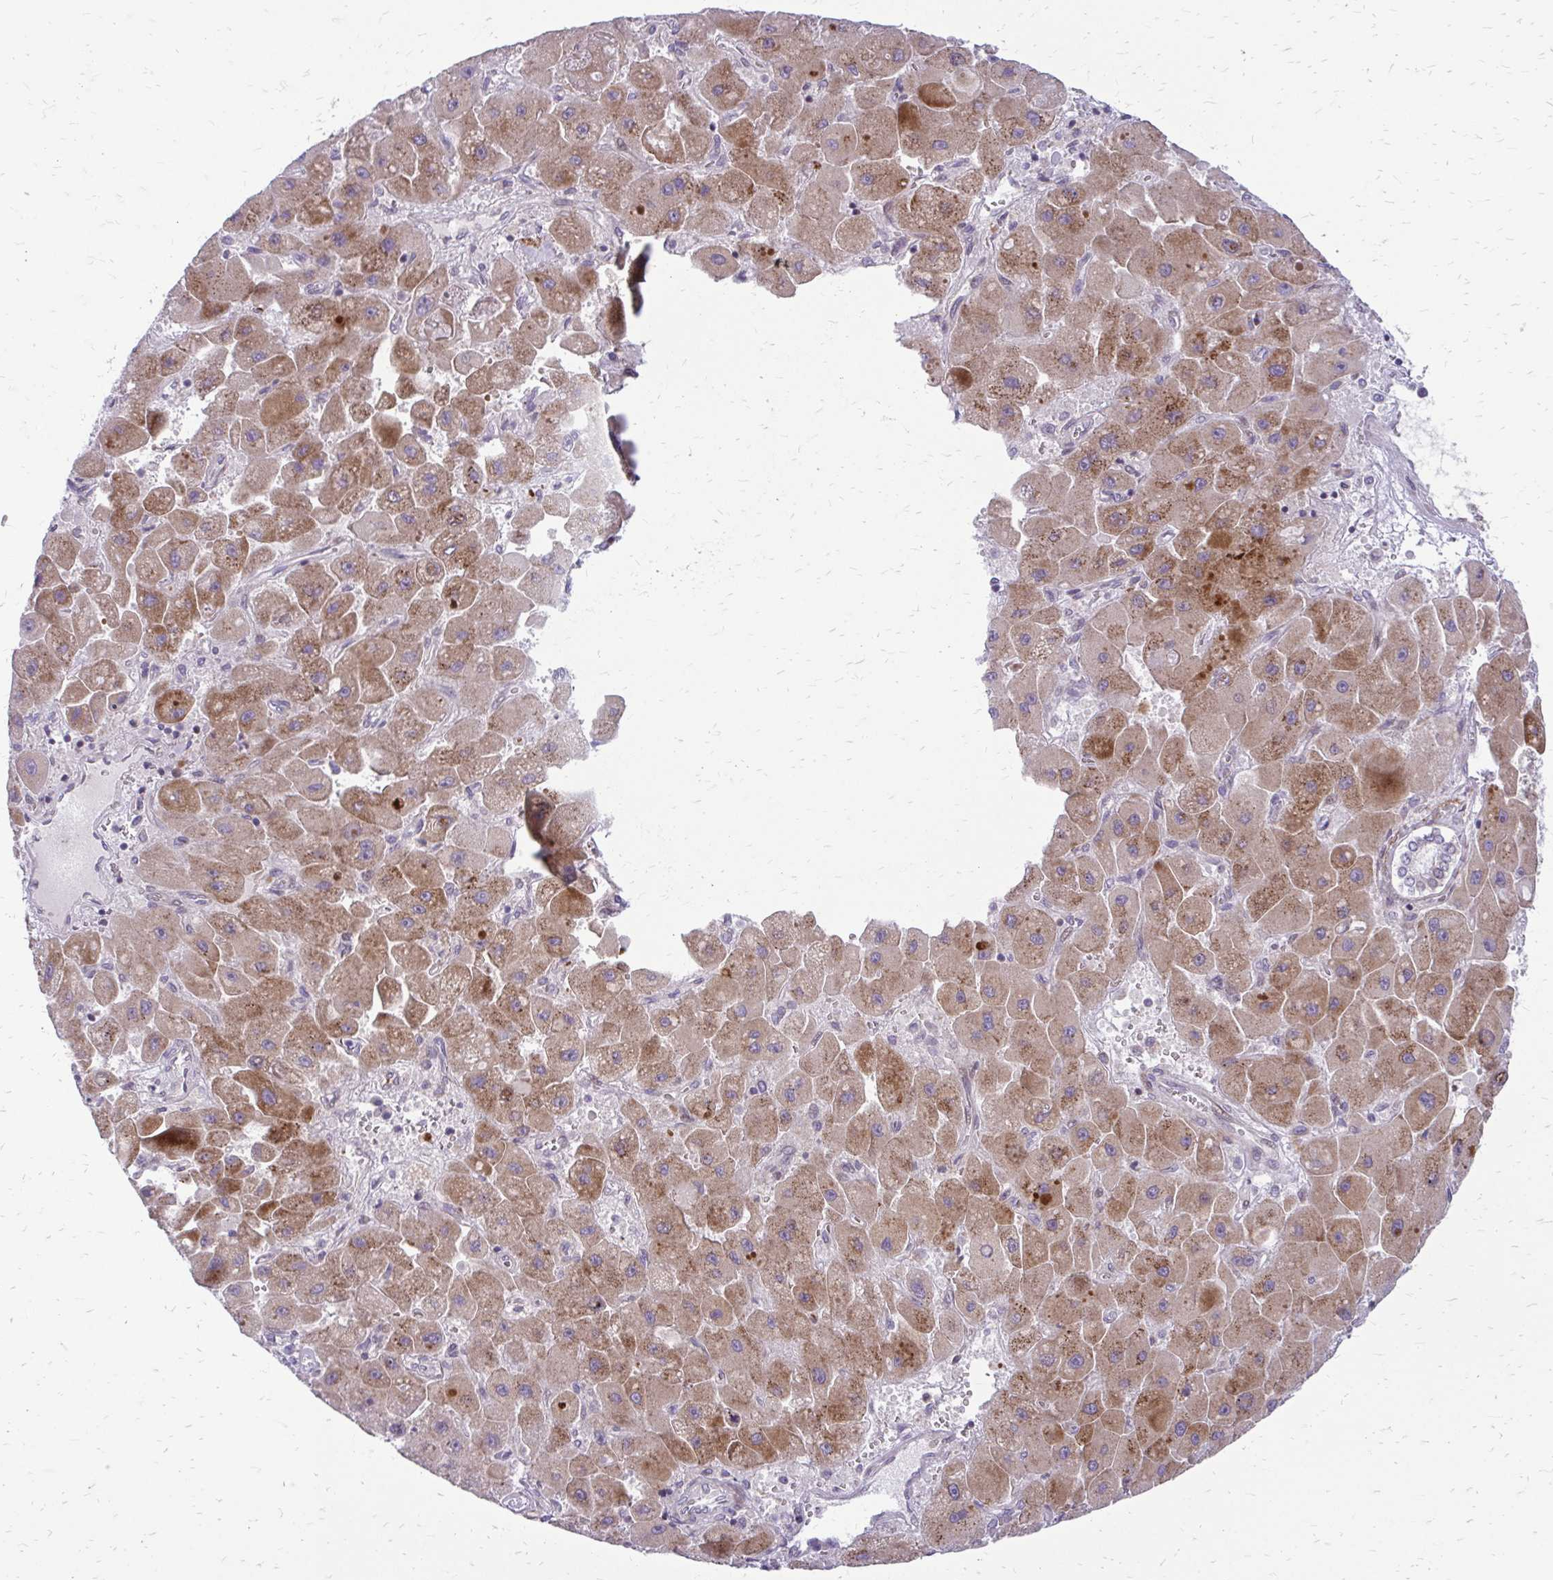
{"staining": {"intensity": "moderate", "quantity": ">75%", "location": "cytoplasmic/membranous"}, "tissue": "liver cancer", "cell_type": "Tumor cells", "image_type": "cancer", "snomed": [{"axis": "morphology", "description": "Carcinoma, Hepatocellular, NOS"}, {"axis": "topography", "description": "Liver"}], "caption": "About >75% of tumor cells in human liver cancer display moderate cytoplasmic/membranous protein expression as visualized by brown immunohistochemical staining.", "gene": "FUNDC2", "patient": {"sex": "male", "age": 24}}